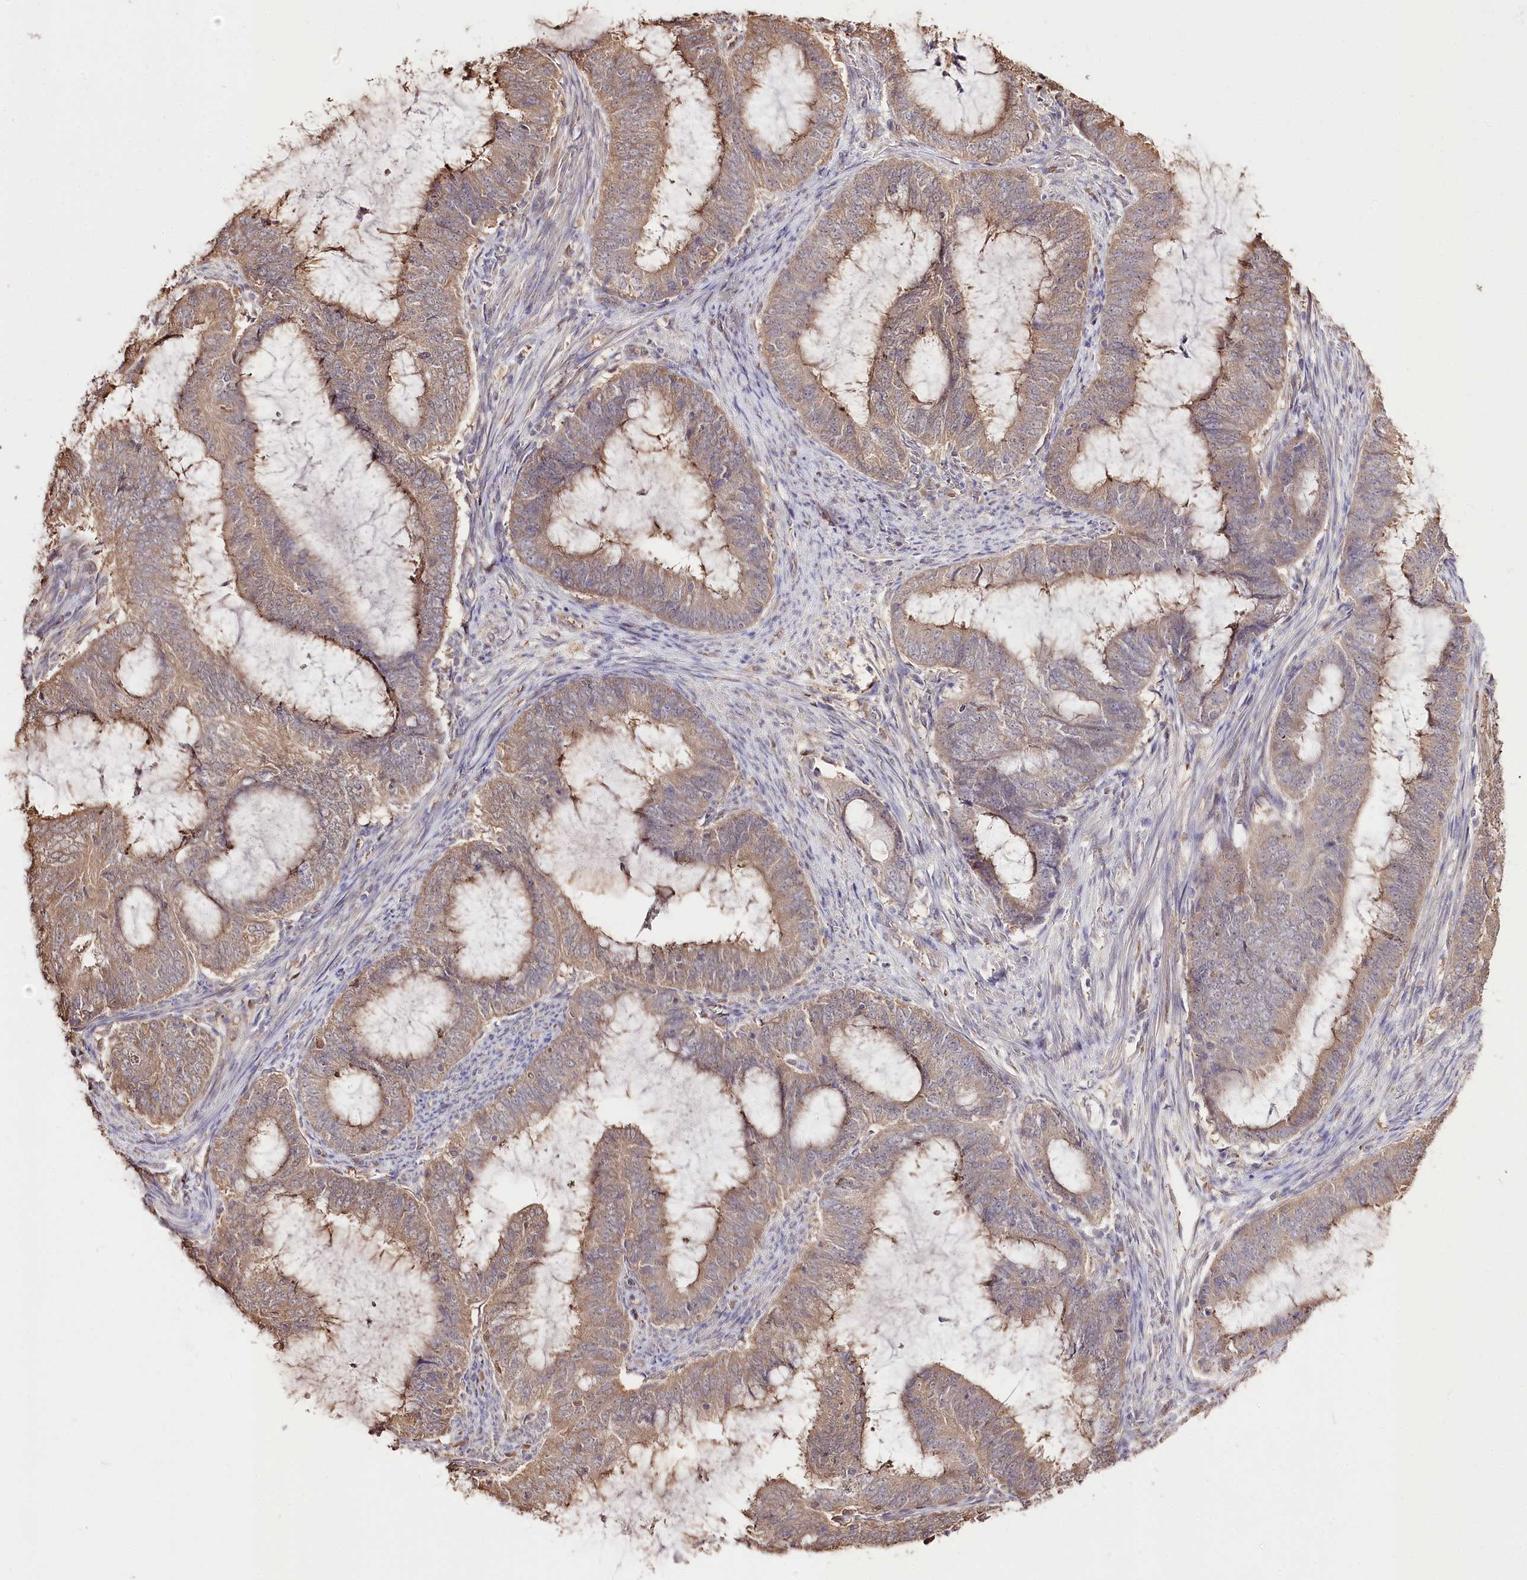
{"staining": {"intensity": "moderate", "quantity": ">75%", "location": "cytoplasmic/membranous"}, "tissue": "endometrial cancer", "cell_type": "Tumor cells", "image_type": "cancer", "snomed": [{"axis": "morphology", "description": "Adenocarcinoma, NOS"}, {"axis": "topography", "description": "Endometrium"}], "caption": "Adenocarcinoma (endometrial) stained with a brown dye reveals moderate cytoplasmic/membranous positive staining in approximately >75% of tumor cells.", "gene": "R3HDM2", "patient": {"sex": "female", "age": 51}}